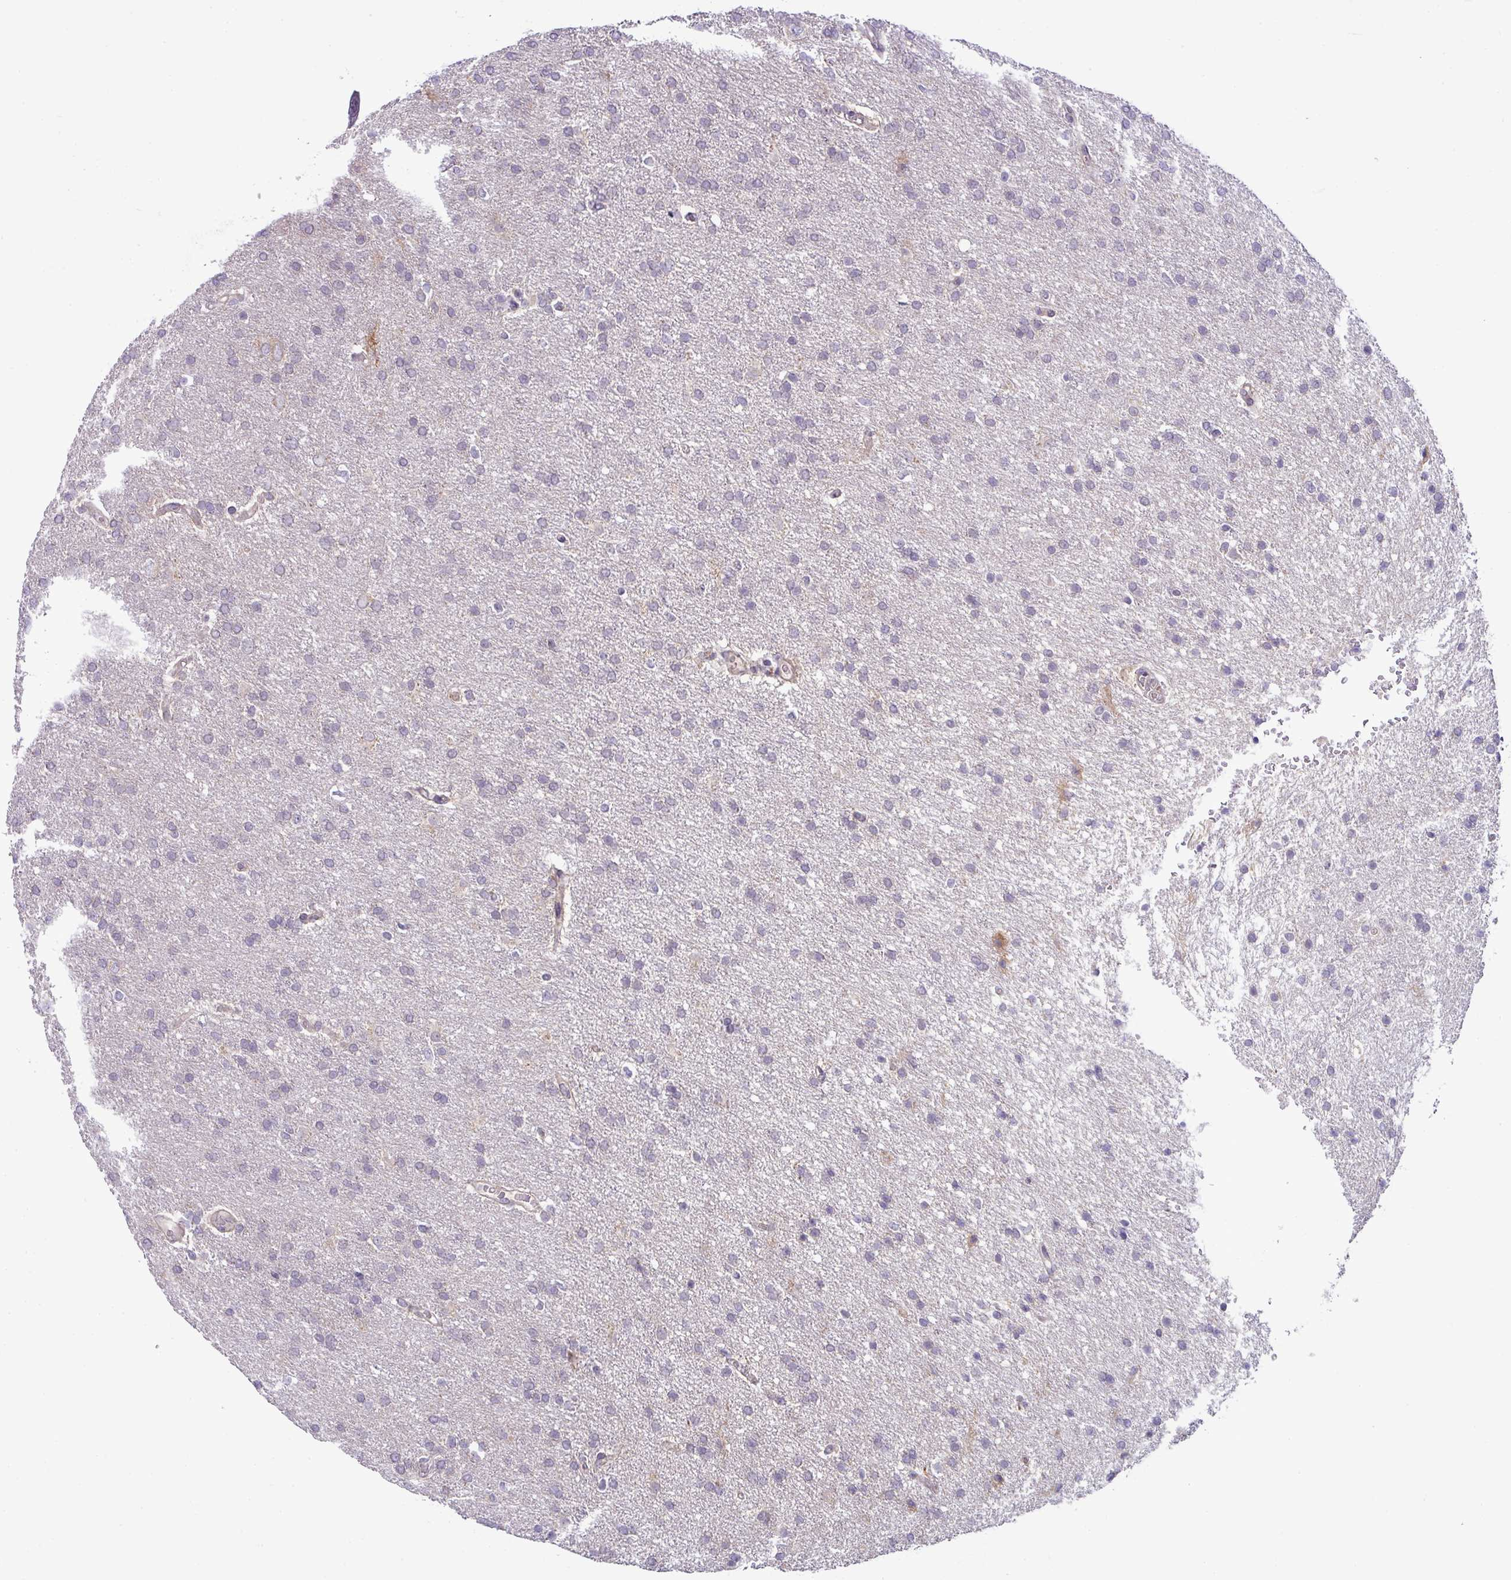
{"staining": {"intensity": "negative", "quantity": "none", "location": "none"}, "tissue": "glioma", "cell_type": "Tumor cells", "image_type": "cancer", "snomed": [{"axis": "morphology", "description": "Glioma, malignant, High grade"}, {"axis": "topography", "description": "Brain"}], "caption": "High-grade glioma (malignant) was stained to show a protein in brown. There is no significant staining in tumor cells. (Brightfield microscopy of DAB (3,3'-diaminobenzidine) immunohistochemistry at high magnification).", "gene": "HBEGF", "patient": {"sex": "male", "age": 72}}